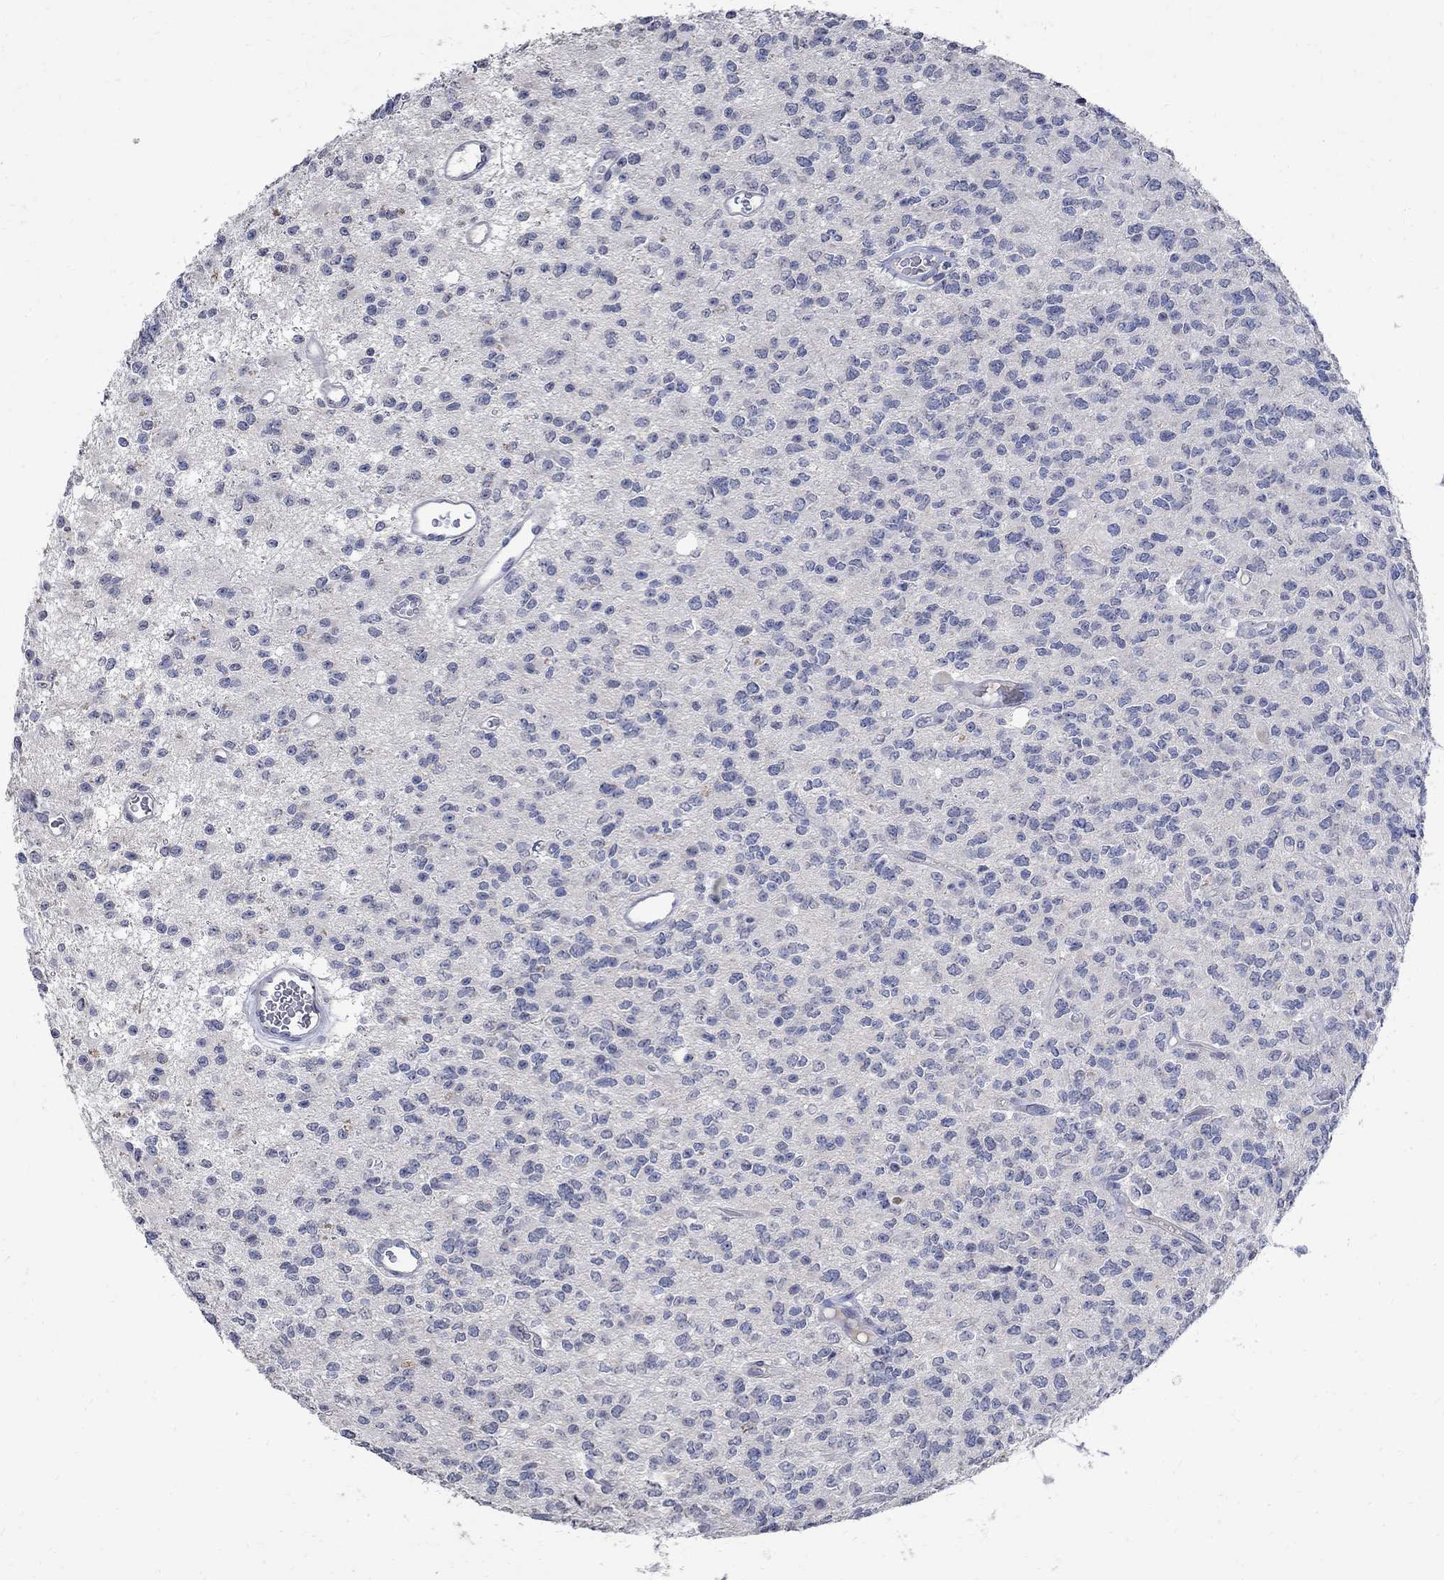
{"staining": {"intensity": "negative", "quantity": "none", "location": "none"}, "tissue": "glioma", "cell_type": "Tumor cells", "image_type": "cancer", "snomed": [{"axis": "morphology", "description": "Glioma, malignant, Low grade"}, {"axis": "topography", "description": "Brain"}], "caption": "An immunohistochemistry histopathology image of glioma is shown. There is no staining in tumor cells of glioma.", "gene": "TMEM169", "patient": {"sex": "female", "age": 45}}